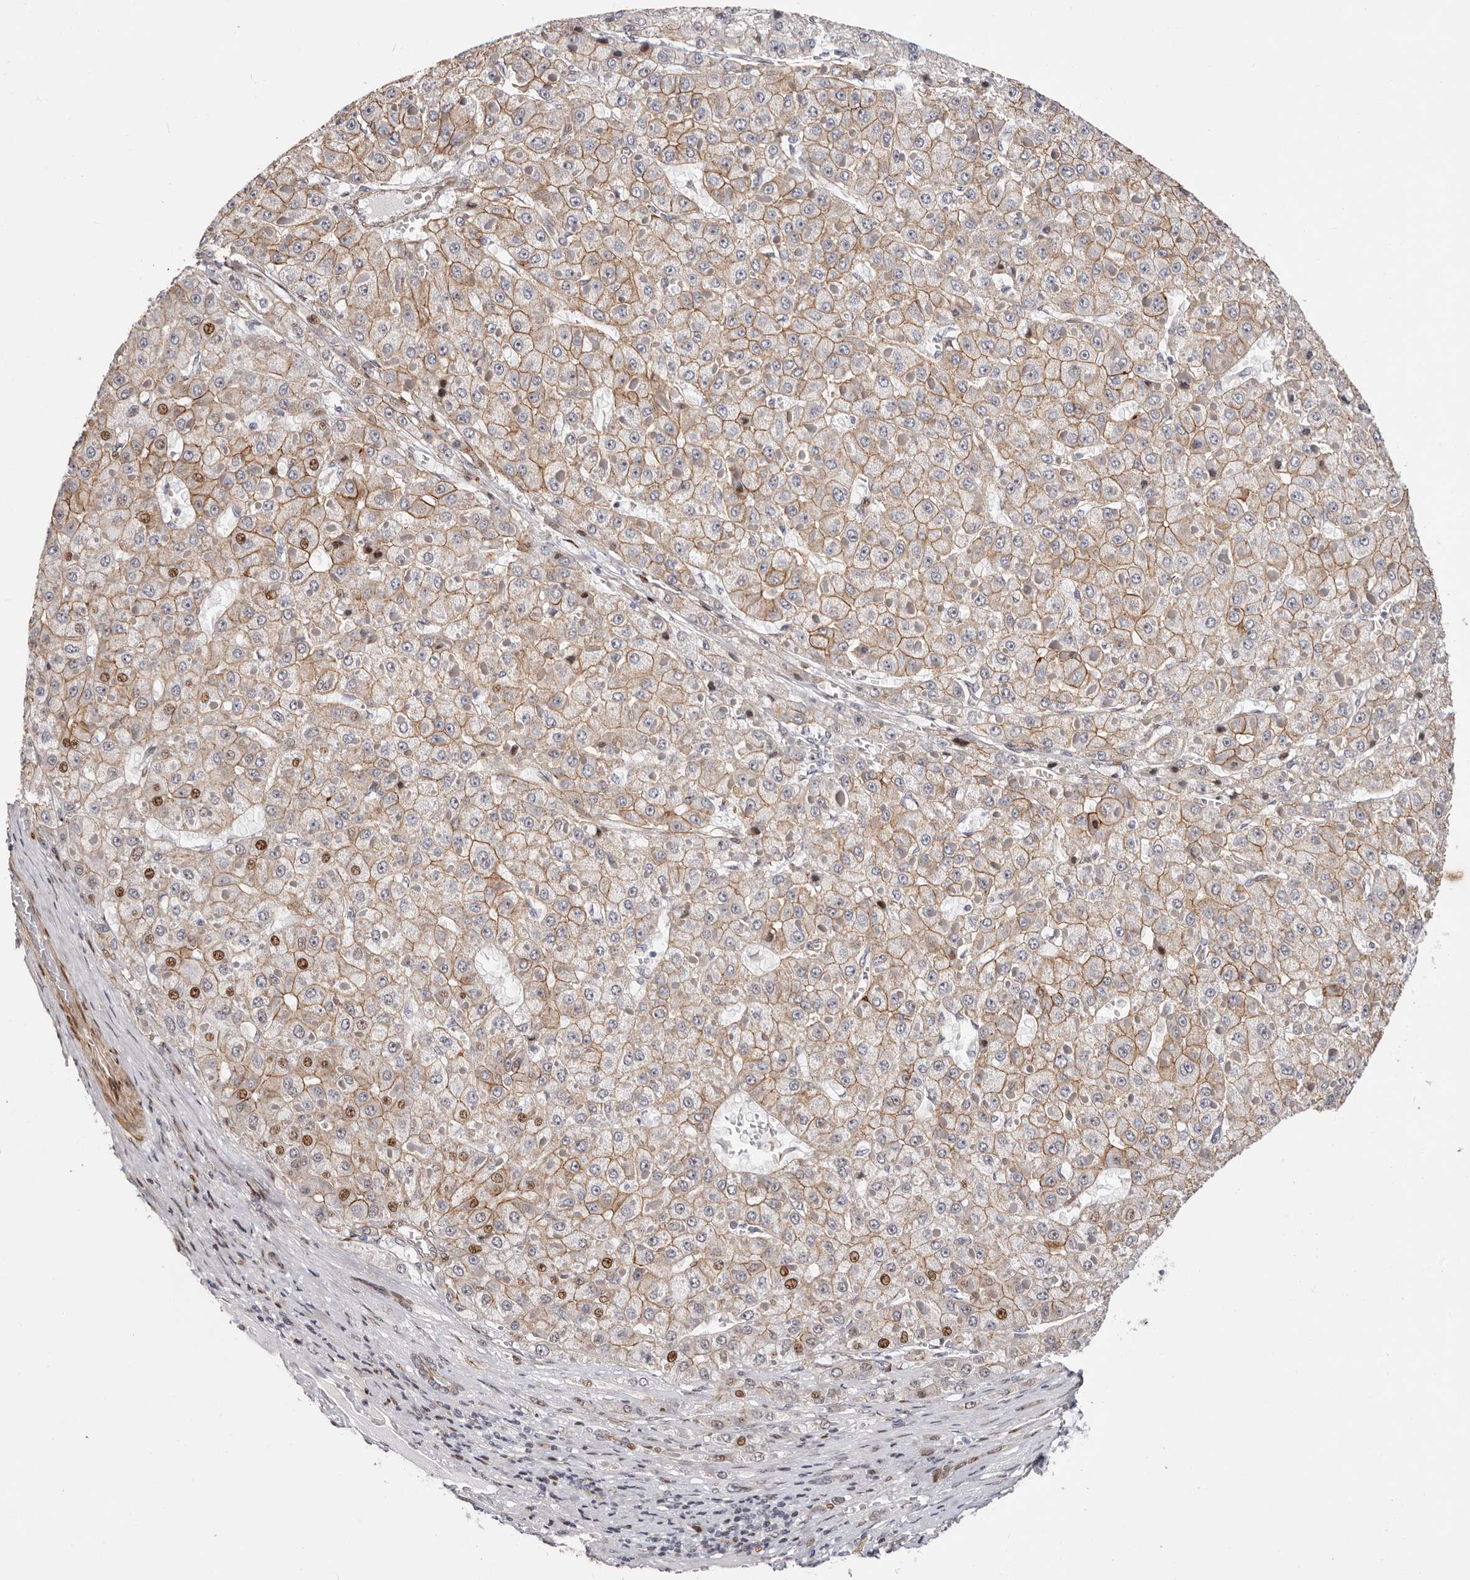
{"staining": {"intensity": "moderate", "quantity": "25%-75%", "location": "cytoplasmic/membranous,nuclear"}, "tissue": "liver cancer", "cell_type": "Tumor cells", "image_type": "cancer", "snomed": [{"axis": "morphology", "description": "Carcinoma, Hepatocellular, NOS"}, {"axis": "topography", "description": "Liver"}], "caption": "Hepatocellular carcinoma (liver) was stained to show a protein in brown. There is medium levels of moderate cytoplasmic/membranous and nuclear staining in about 25%-75% of tumor cells.", "gene": "EPHX3", "patient": {"sex": "female", "age": 73}}